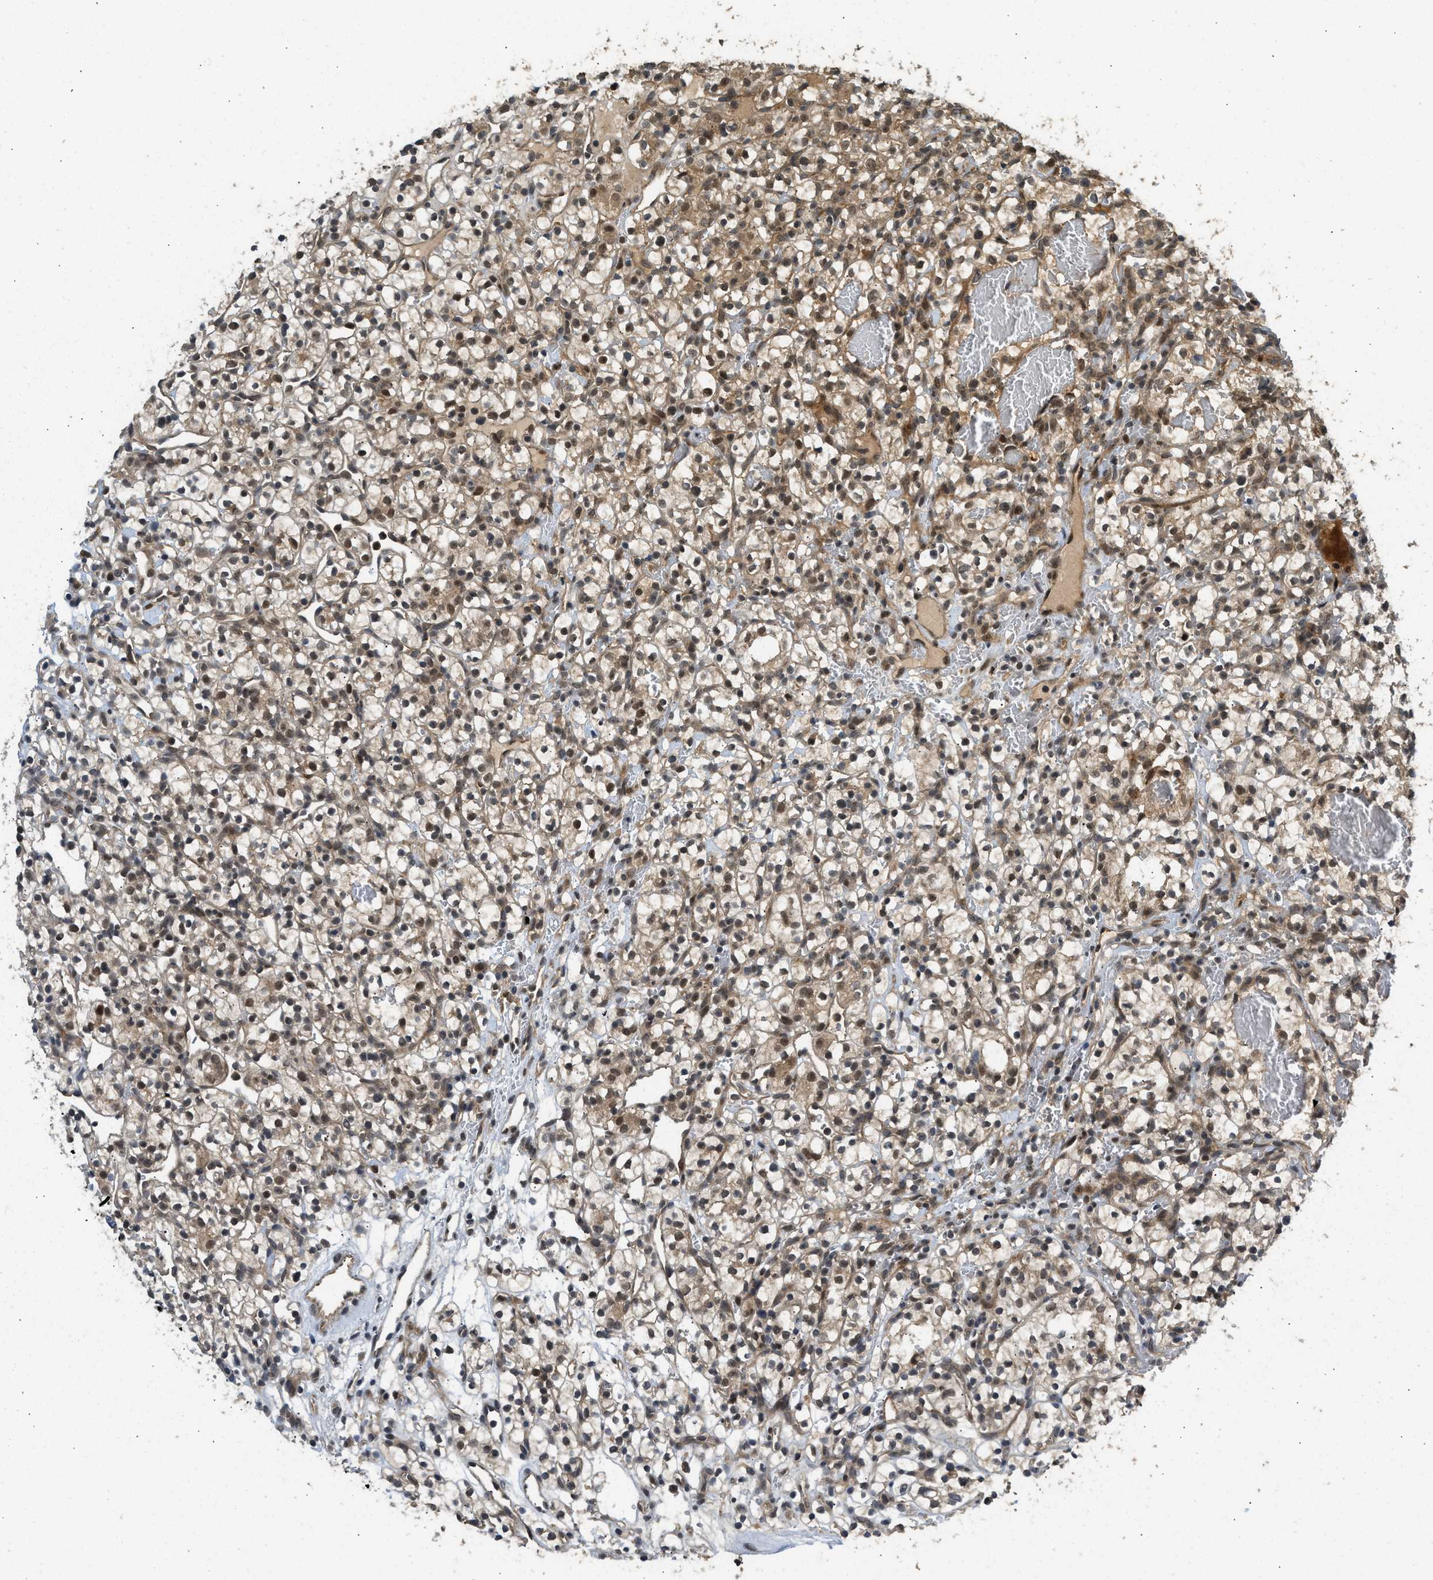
{"staining": {"intensity": "moderate", "quantity": ">75%", "location": "cytoplasmic/membranous,nuclear"}, "tissue": "renal cancer", "cell_type": "Tumor cells", "image_type": "cancer", "snomed": [{"axis": "morphology", "description": "Adenocarcinoma, NOS"}, {"axis": "topography", "description": "Kidney"}], "caption": "Protein staining by immunohistochemistry (IHC) shows moderate cytoplasmic/membranous and nuclear positivity in about >75% of tumor cells in adenocarcinoma (renal).", "gene": "GET1", "patient": {"sex": "female", "age": 57}}